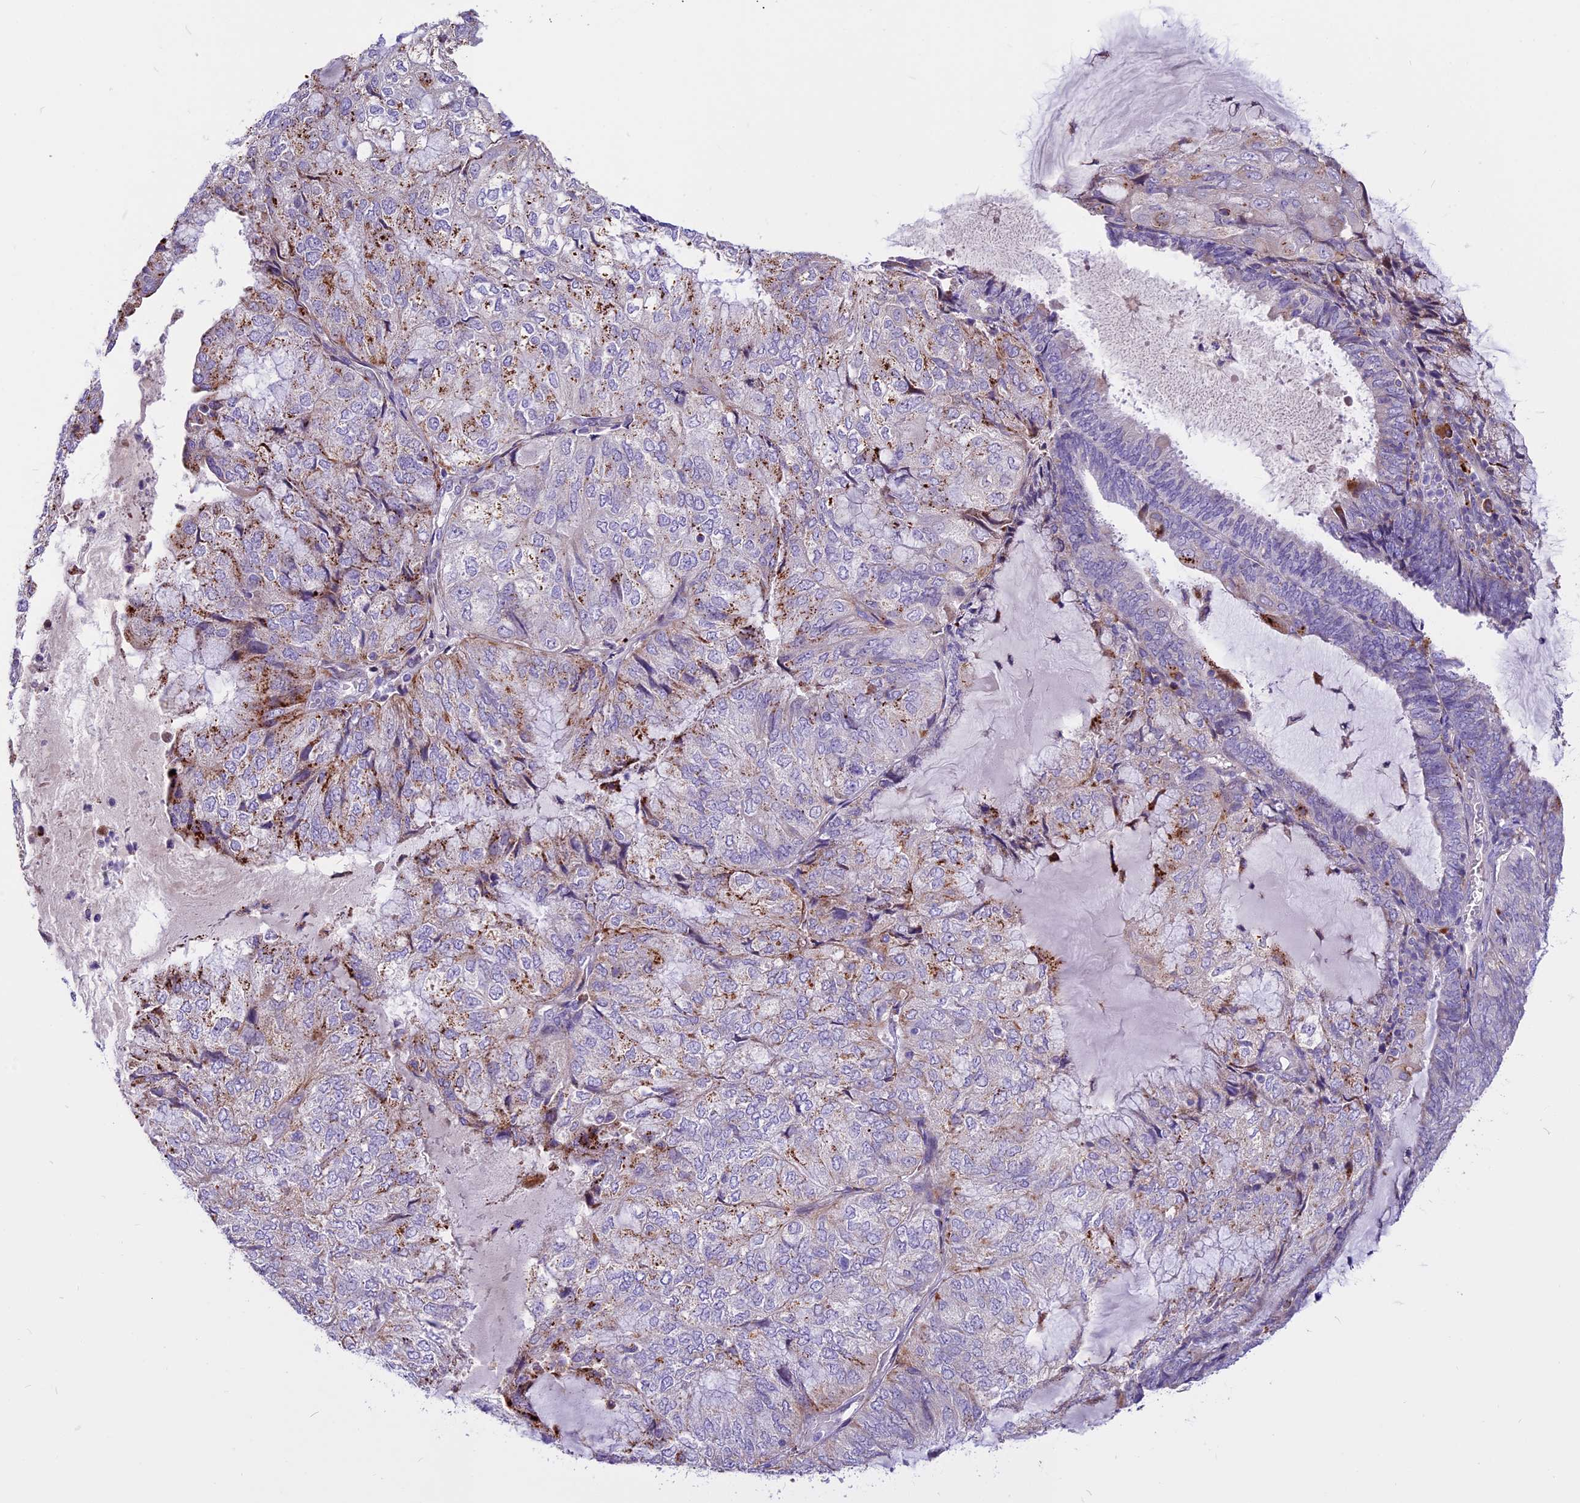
{"staining": {"intensity": "moderate", "quantity": "25%-75%", "location": "cytoplasmic/membranous"}, "tissue": "endometrial cancer", "cell_type": "Tumor cells", "image_type": "cancer", "snomed": [{"axis": "morphology", "description": "Adenocarcinoma, NOS"}, {"axis": "topography", "description": "Endometrium"}], "caption": "Endometrial cancer stained with DAB IHC demonstrates medium levels of moderate cytoplasmic/membranous positivity in approximately 25%-75% of tumor cells.", "gene": "THRSP", "patient": {"sex": "female", "age": 81}}